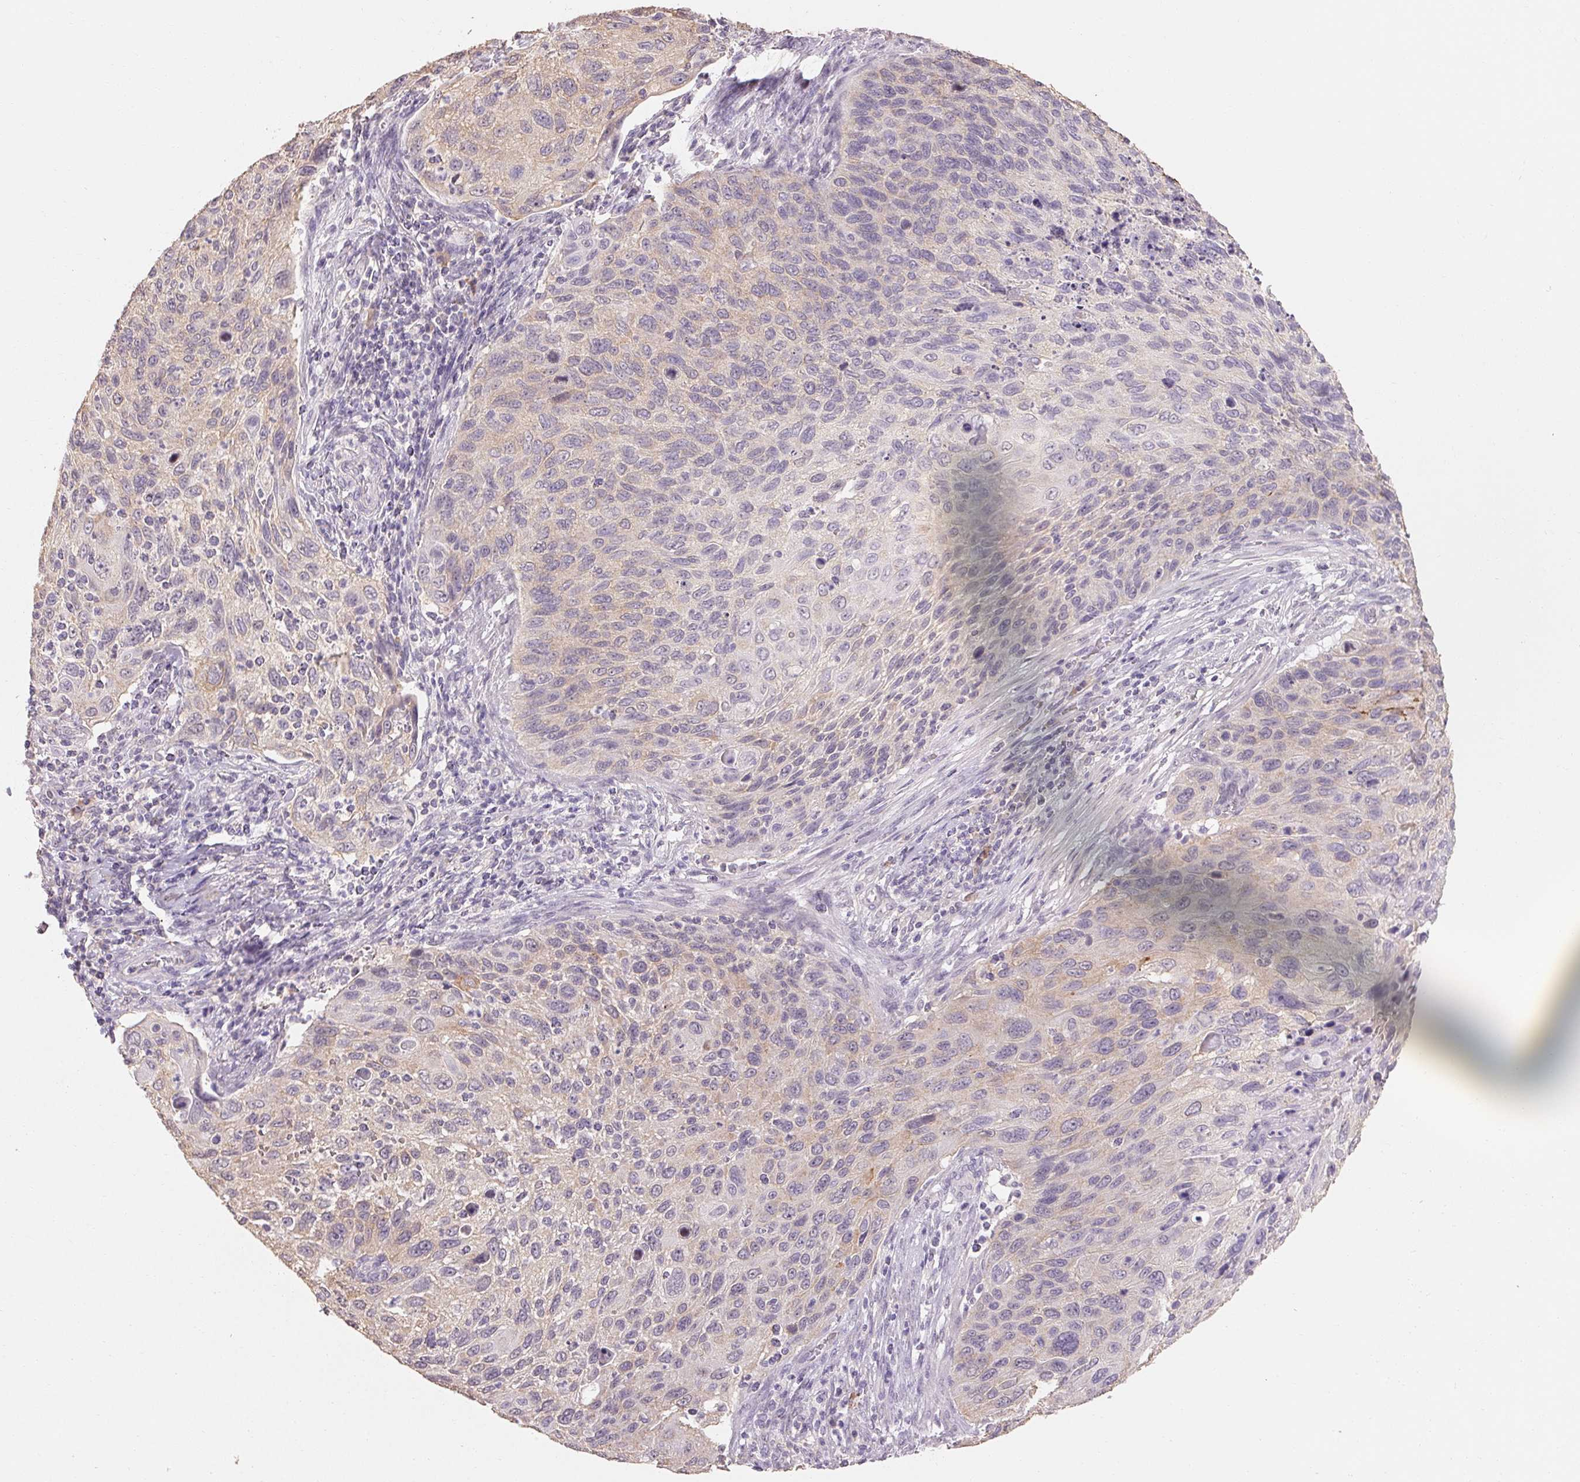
{"staining": {"intensity": "weak", "quantity": "25%-75%", "location": "cytoplasmic/membranous"}, "tissue": "cervical cancer", "cell_type": "Tumor cells", "image_type": "cancer", "snomed": [{"axis": "morphology", "description": "Squamous cell carcinoma, NOS"}, {"axis": "topography", "description": "Cervix"}], "caption": "Brown immunohistochemical staining in human squamous cell carcinoma (cervical) displays weak cytoplasmic/membranous expression in about 25%-75% of tumor cells. Using DAB (3,3'-diaminobenzidine) (brown) and hematoxylin (blue) stains, captured at high magnification using brightfield microscopy.", "gene": "MAP7D2", "patient": {"sex": "female", "age": 70}}